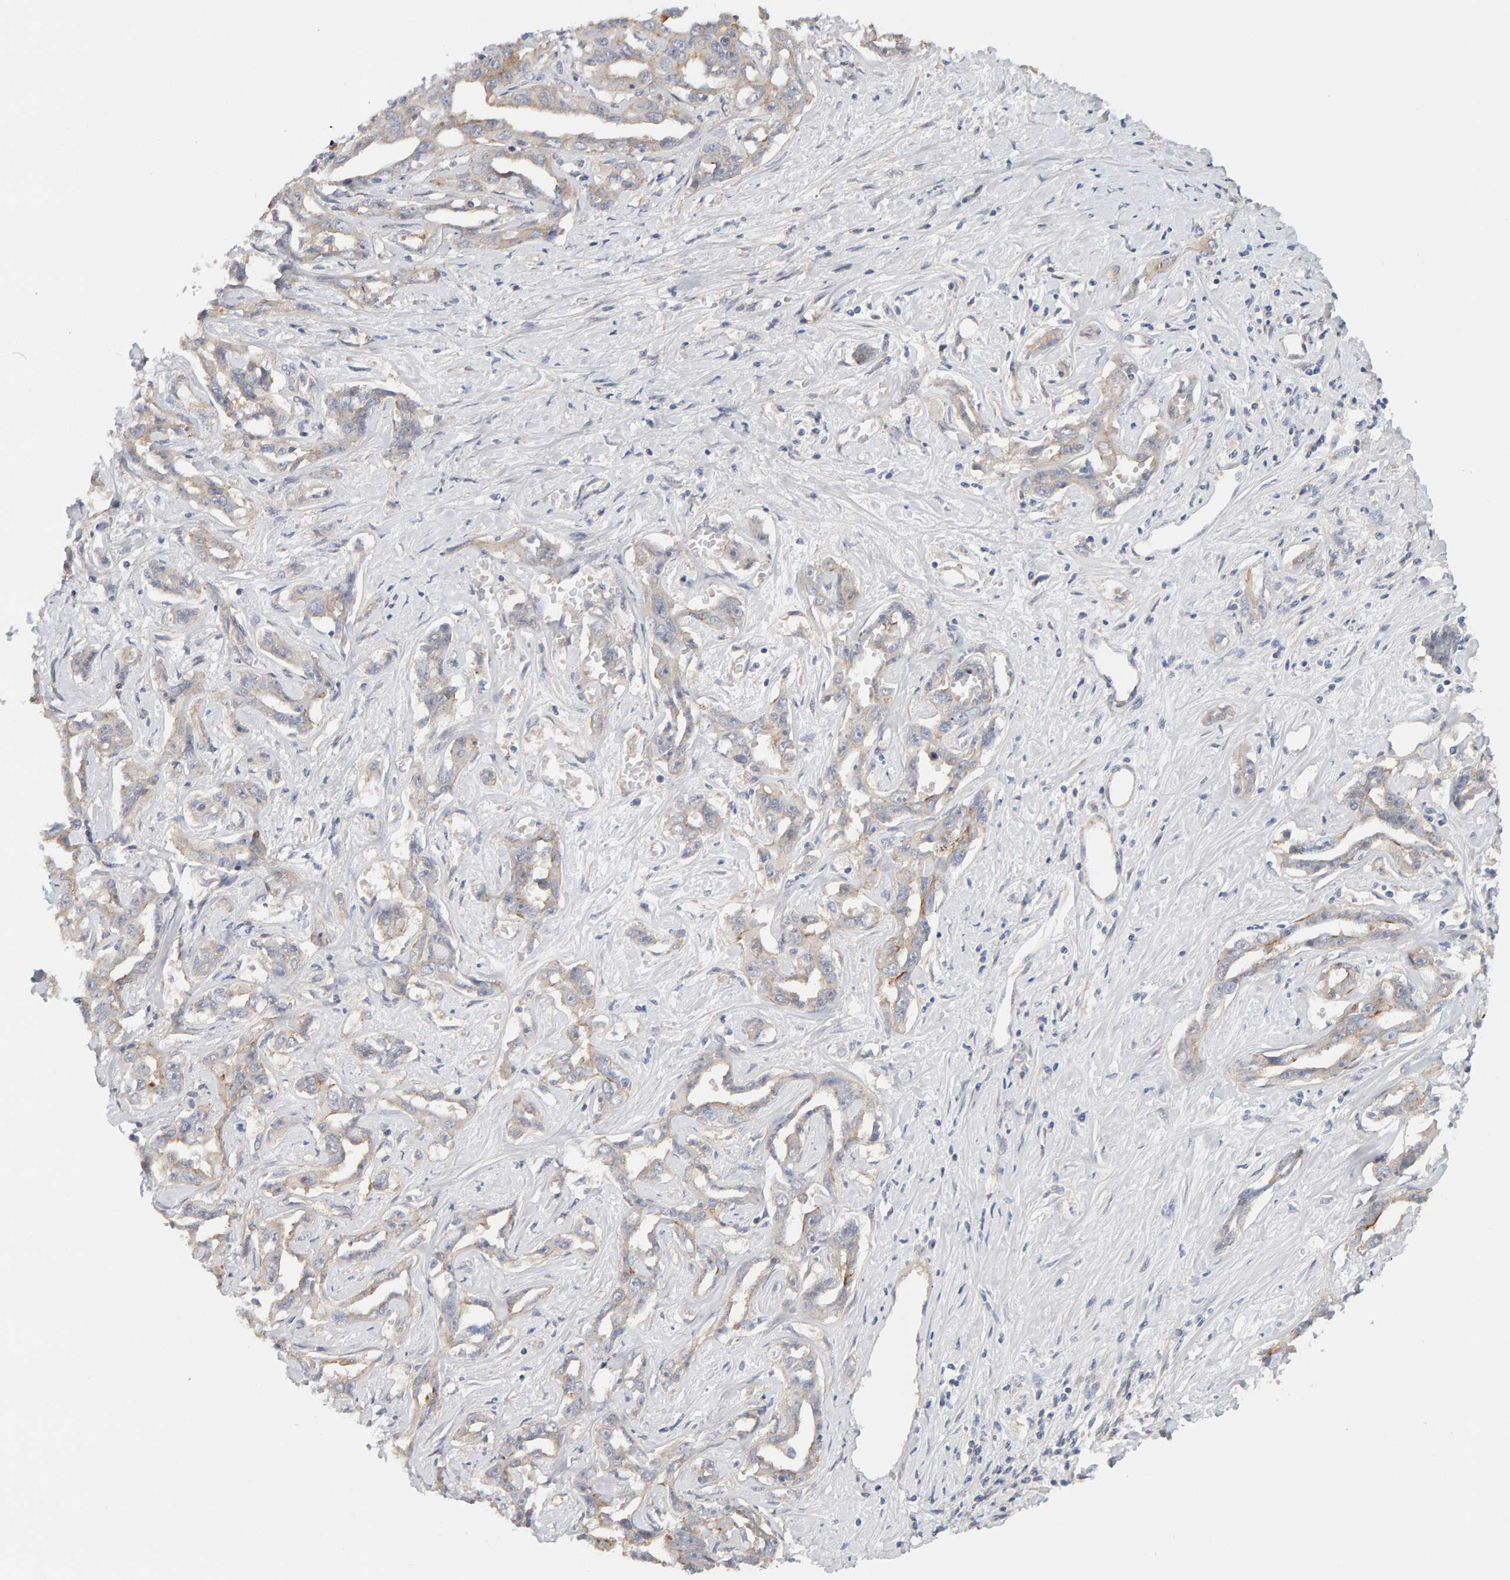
{"staining": {"intensity": "weak", "quantity": "<25%", "location": "cytoplasmic/membranous"}, "tissue": "liver cancer", "cell_type": "Tumor cells", "image_type": "cancer", "snomed": [{"axis": "morphology", "description": "Cholangiocarcinoma"}, {"axis": "topography", "description": "Liver"}], "caption": "Tumor cells are negative for protein expression in human liver cholangiocarcinoma. The staining is performed using DAB brown chromogen with nuclei counter-stained in using hematoxylin.", "gene": "PPP1R16A", "patient": {"sex": "male", "age": 59}}